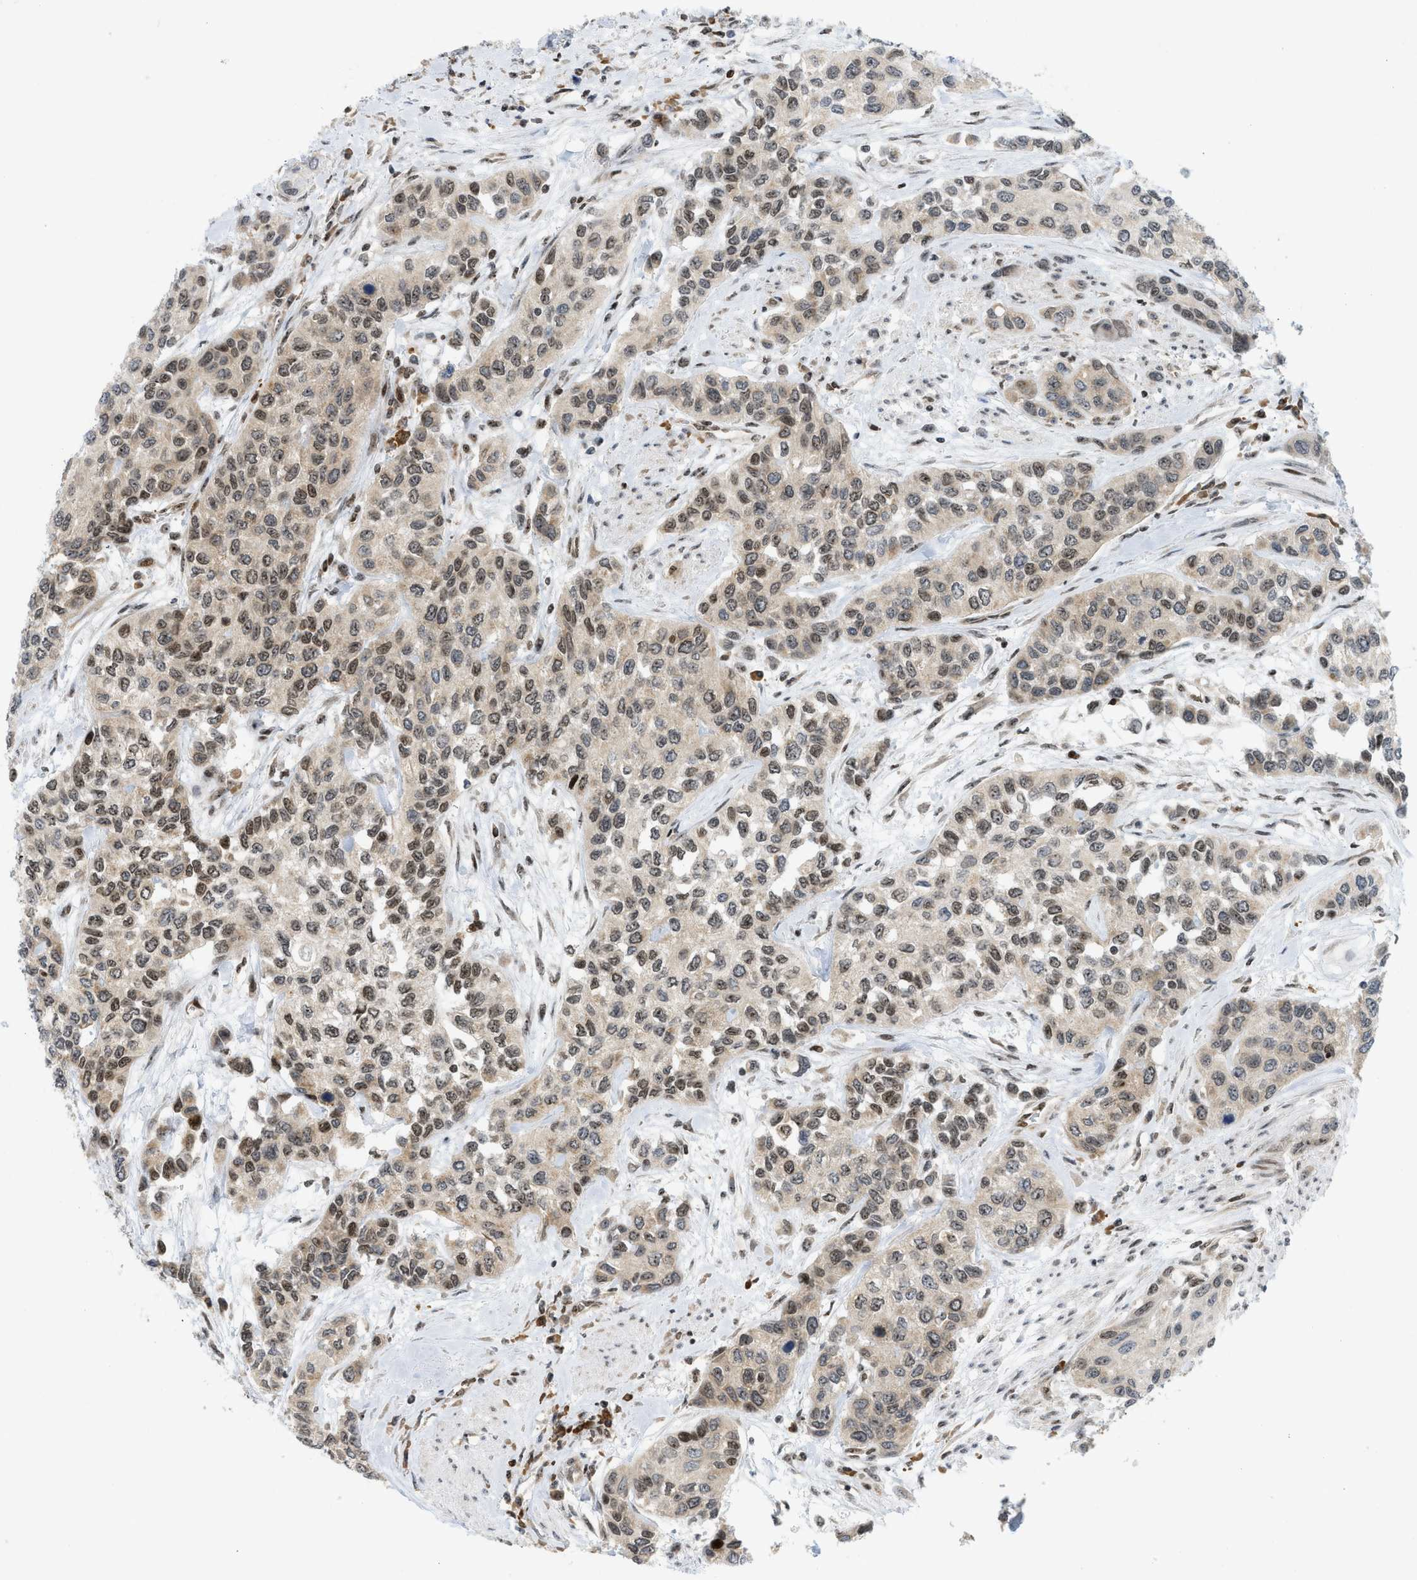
{"staining": {"intensity": "moderate", "quantity": "25%-75%", "location": "nuclear"}, "tissue": "urothelial cancer", "cell_type": "Tumor cells", "image_type": "cancer", "snomed": [{"axis": "morphology", "description": "Urothelial carcinoma, High grade"}, {"axis": "topography", "description": "Urinary bladder"}], "caption": "Human urothelial carcinoma (high-grade) stained for a protein (brown) exhibits moderate nuclear positive expression in about 25%-75% of tumor cells.", "gene": "ZNF22", "patient": {"sex": "female", "age": 56}}